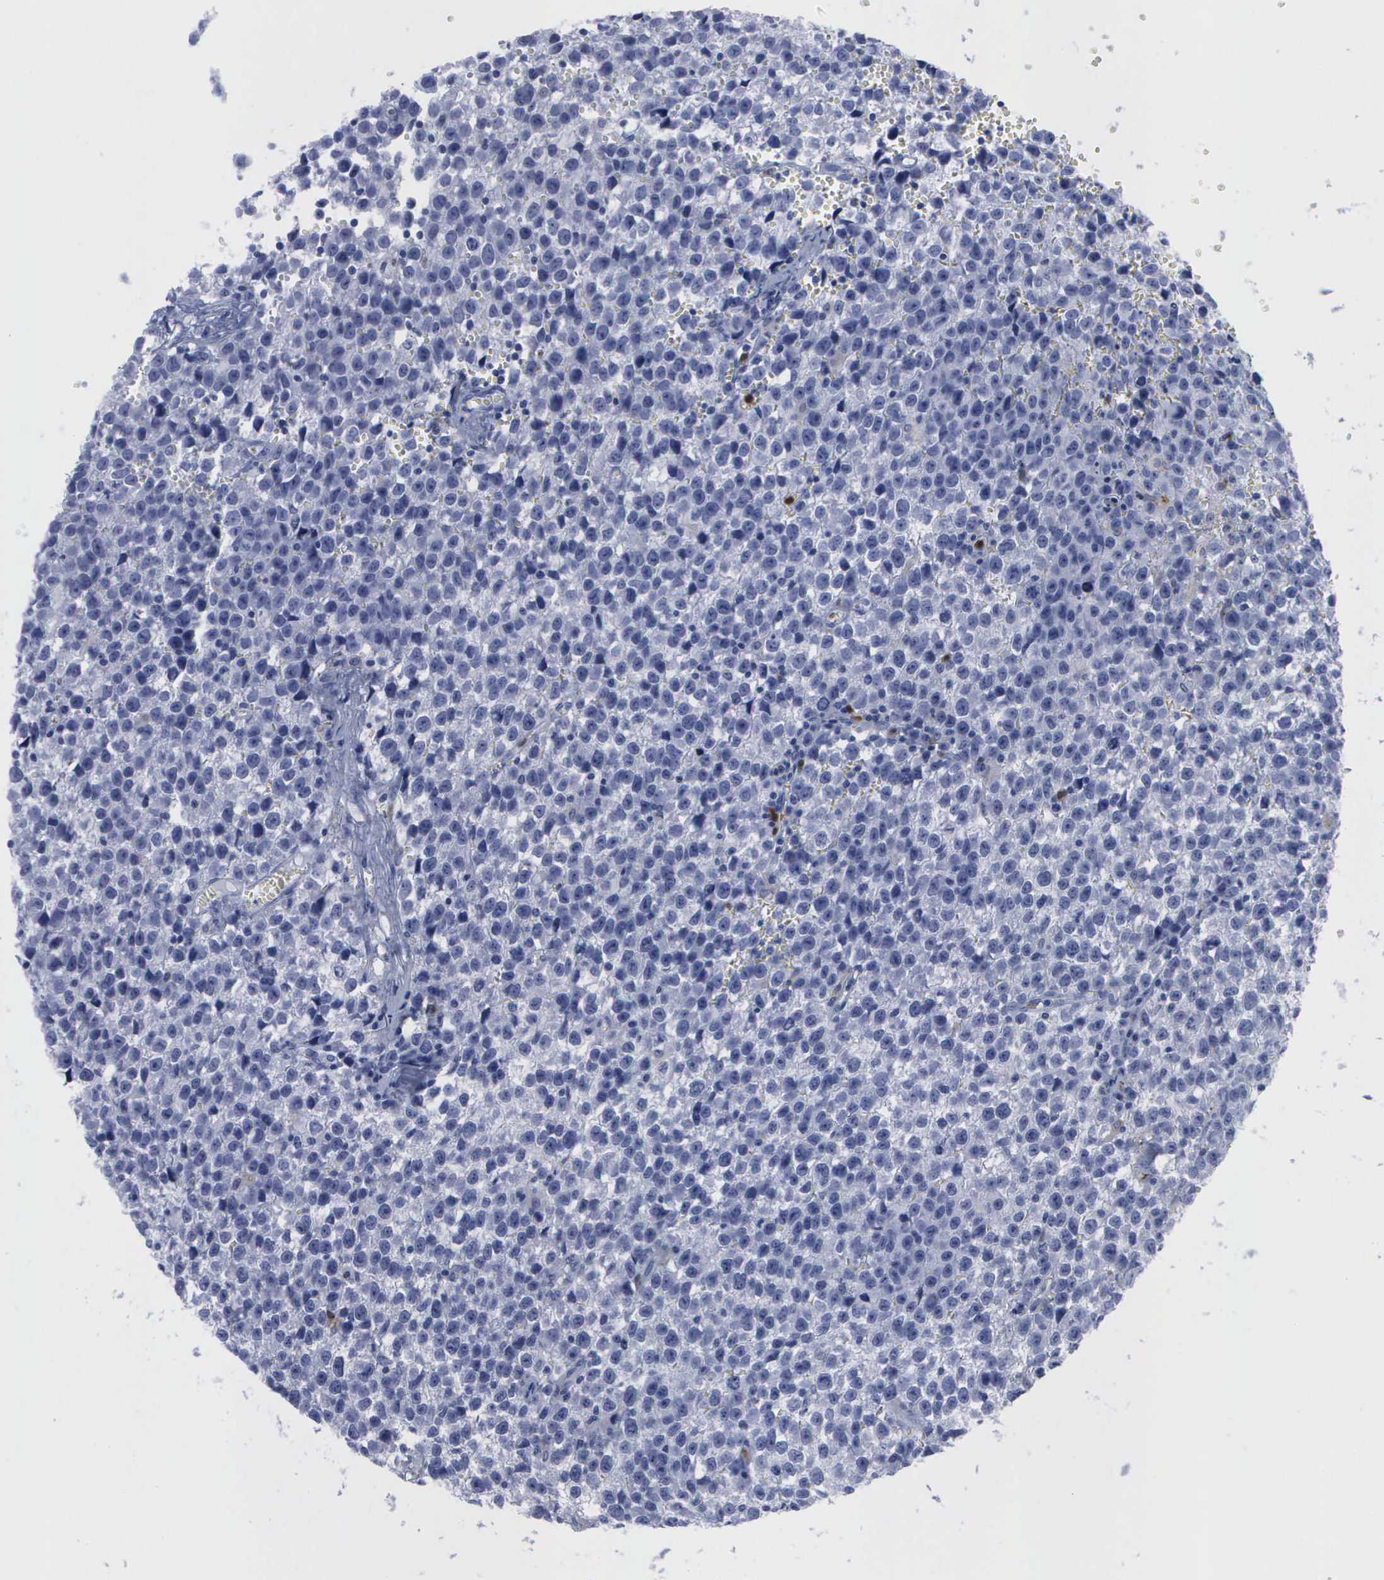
{"staining": {"intensity": "negative", "quantity": "none", "location": "none"}, "tissue": "testis cancer", "cell_type": "Tumor cells", "image_type": "cancer", "snomed": [{"axis": "morphology", "description": "Seminoma, NOS"}, {"axis": "topography", "description": "Testis"}], "caption": "Tumor cells show no significant protein staining in testis seminoma. (IHC, brightfield microscopy, high magnification).", "gene": "CSTA", "patient": {"sex": "male", "age": 35}}